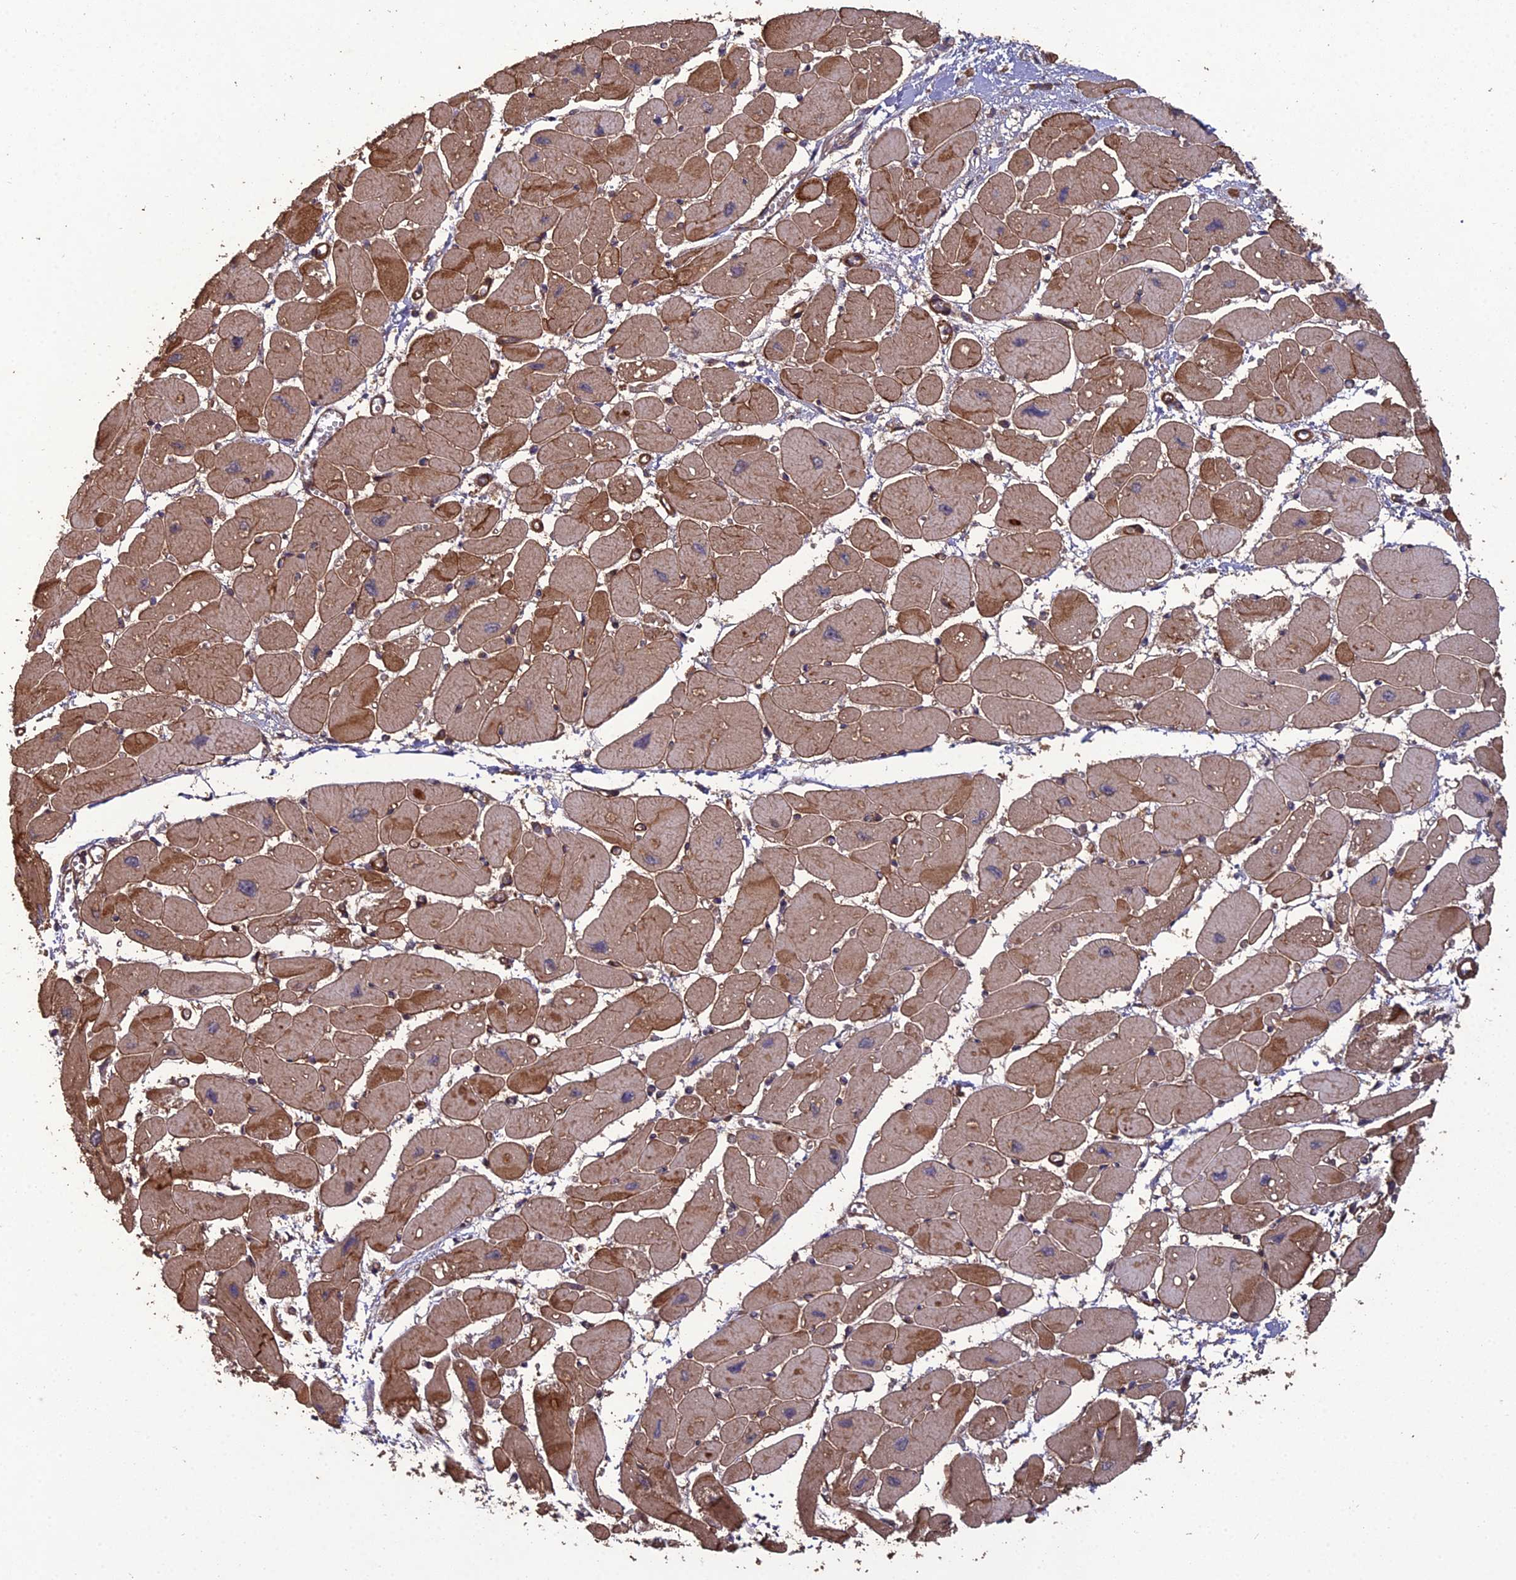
{"staining": {"intensity": "moderate", "quantity": ">75%", "location": "cytoplasmic/membranous"}, "tissue": "heart muscle", "cell_type": "Cardiomyocytes", "image_type": "normal", "snomed": [{"axis": "morphology", "description": "Normal tissue, NOS"}, {"axis": "topography", "description": "Heart"}], "caption": "Immunohistochemical staining of unremarkable heart muscle reveals medium levels of moderate cytoplasmic/membranous positivity in about >75% of cardiomyocytes.", "gene": "ATP6V0A2", "patient": {"sex": "female", "age": 54}}